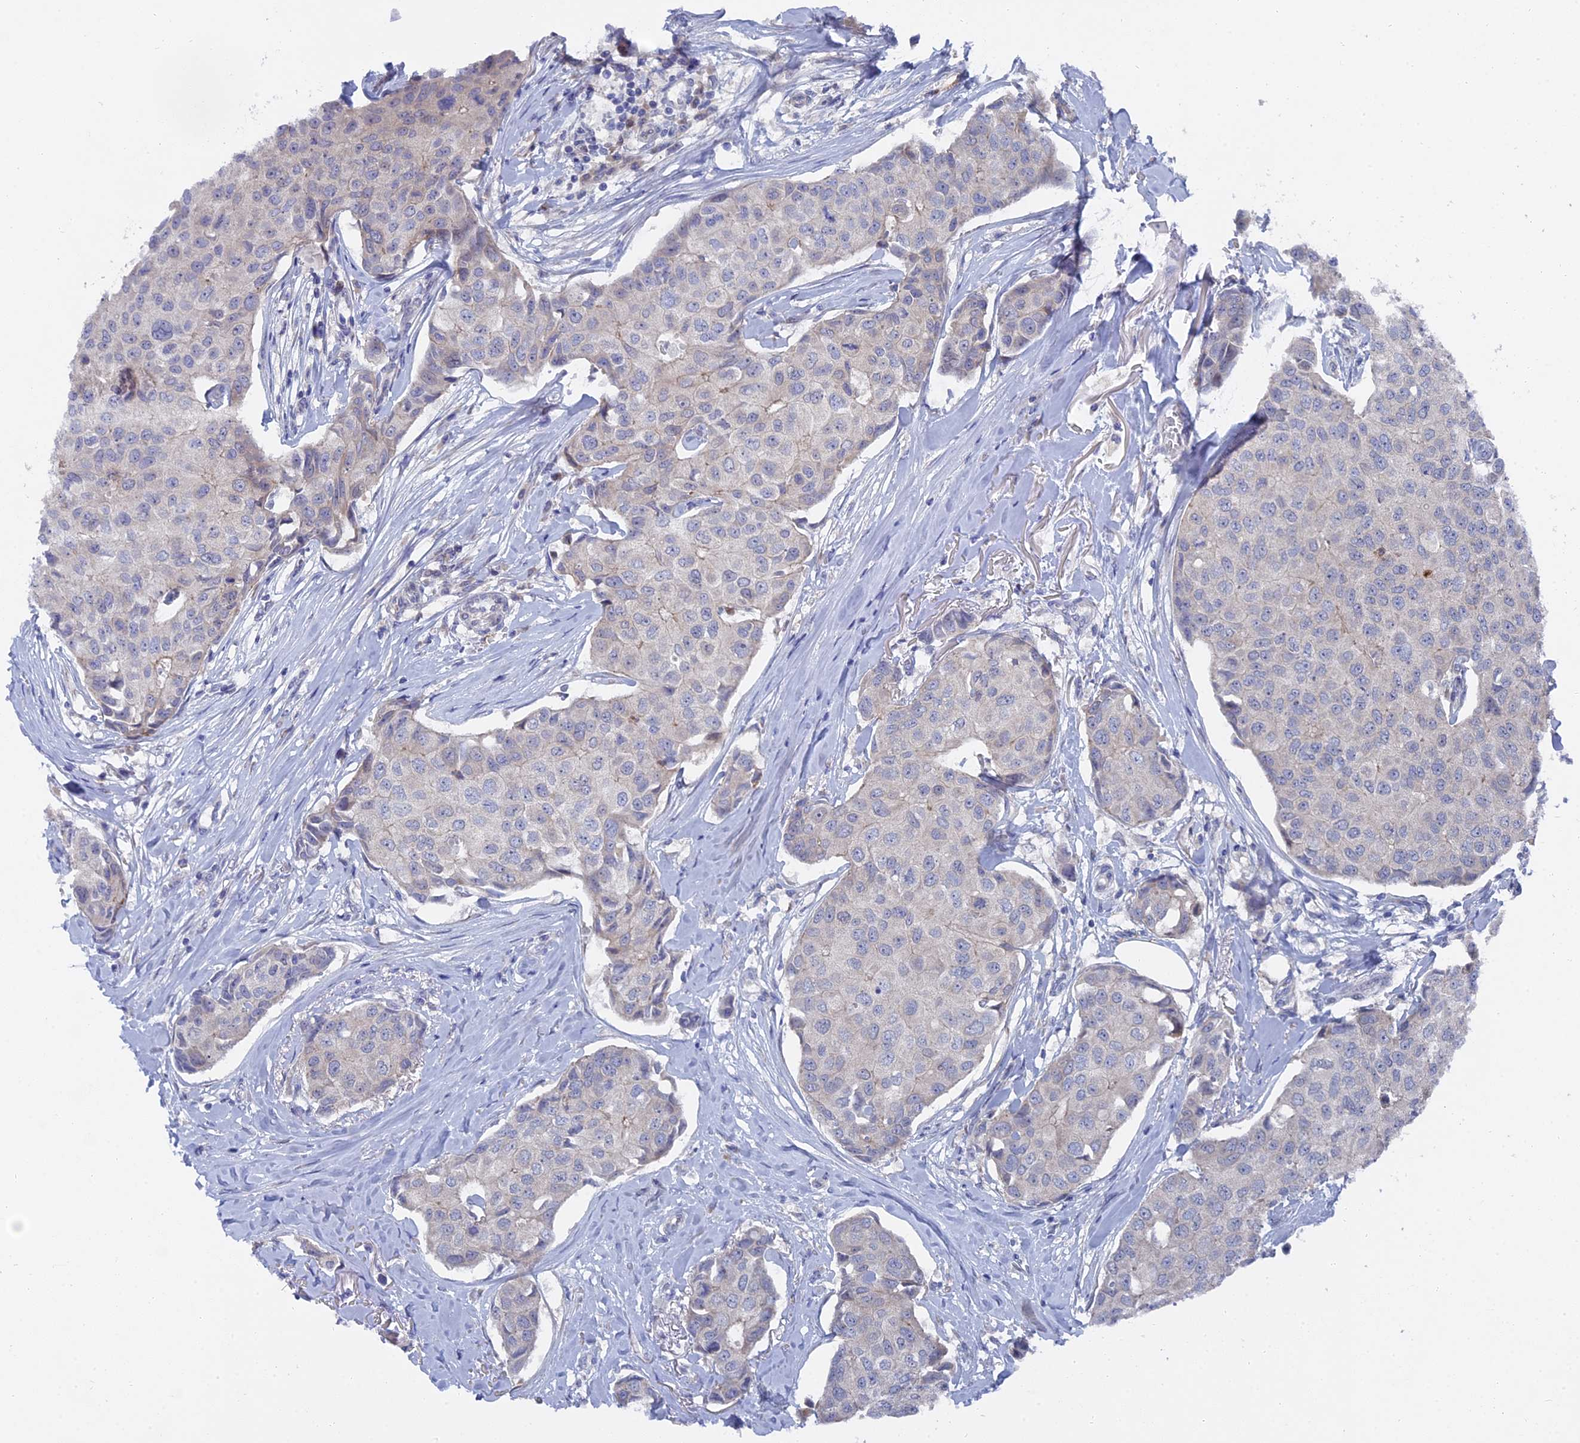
{"staining": {"intensity": "negative", "quantity": "none", "location": "none"}, "tissue": "breast cancer", "cell_type": "Tumor cells", "image_type": "cancer", "snomed": [{"axis": "morphology", "description": "Duct carcinoma"}, {"axis": "topography", "description": "Breast"}], "caption": "Immunohistochemistry (IHC) of breast infiltrating ductal carcinoma displays no expression in tumor cells.", "gene": "TMEM161A", "patient": {"sex": "female", "age": 80}}